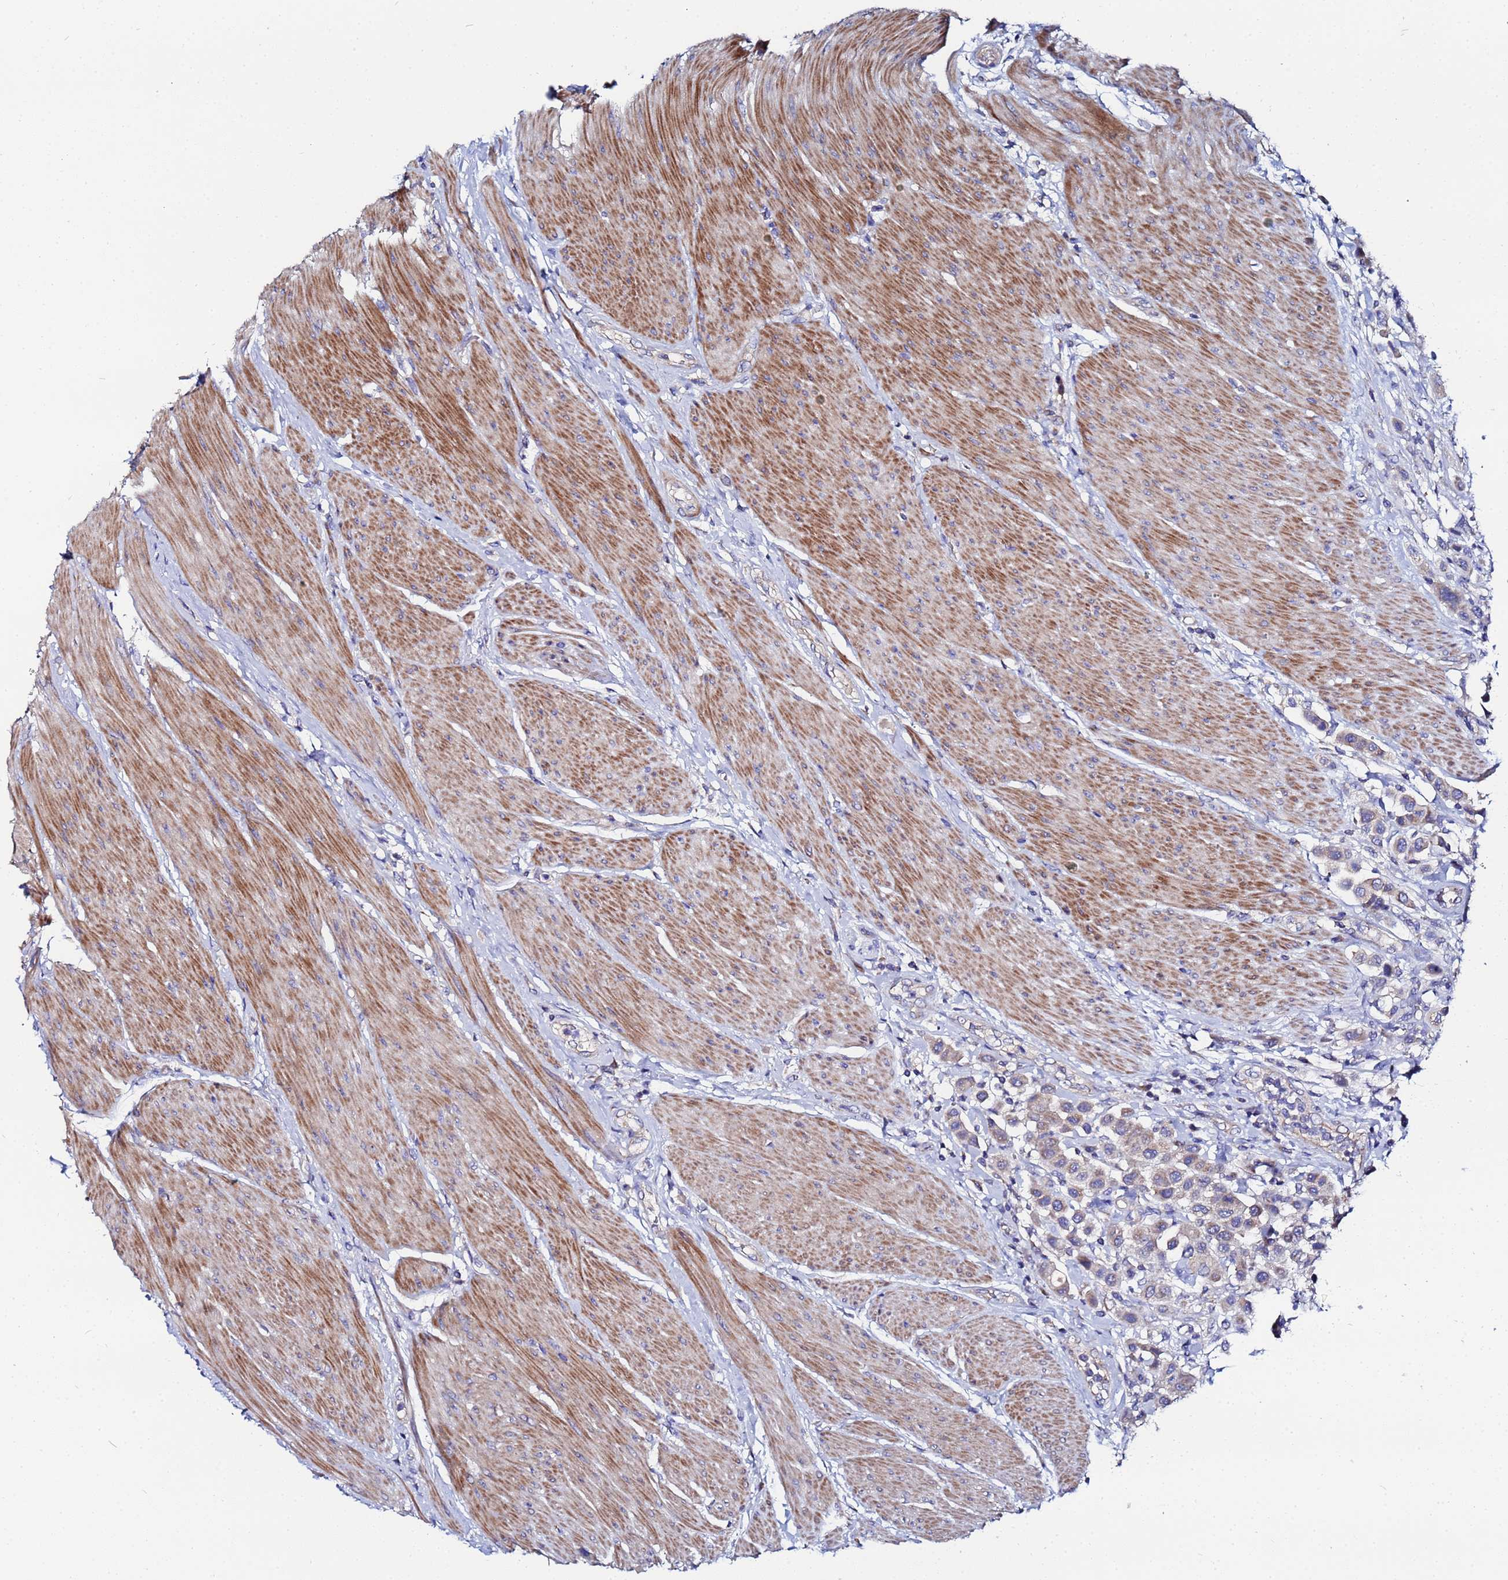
{"staining": {"intensity": "weak", "quantity": "25%-75%", "location": "cytoplasmic/membranous"}, "tissue": "urothelial cancer", "cell_type": "Tumor cells", "image_type": "cancer", "snomed": [{"axis": "morphology", "description": "Urothelial carcinoma, High grade"}, {"axis": "topography", "description": "Urinary bladder"}], "caption": "Immunohistochemistry (IHC) (DAB) staining of human high-grade urothelial carcinoma reveals weak cytoplasmic/membranous protein staining in about 25%-75% of tumor cells.", "gene": "FAHD2A", "patient": {"sex": "male", "age": 50}}